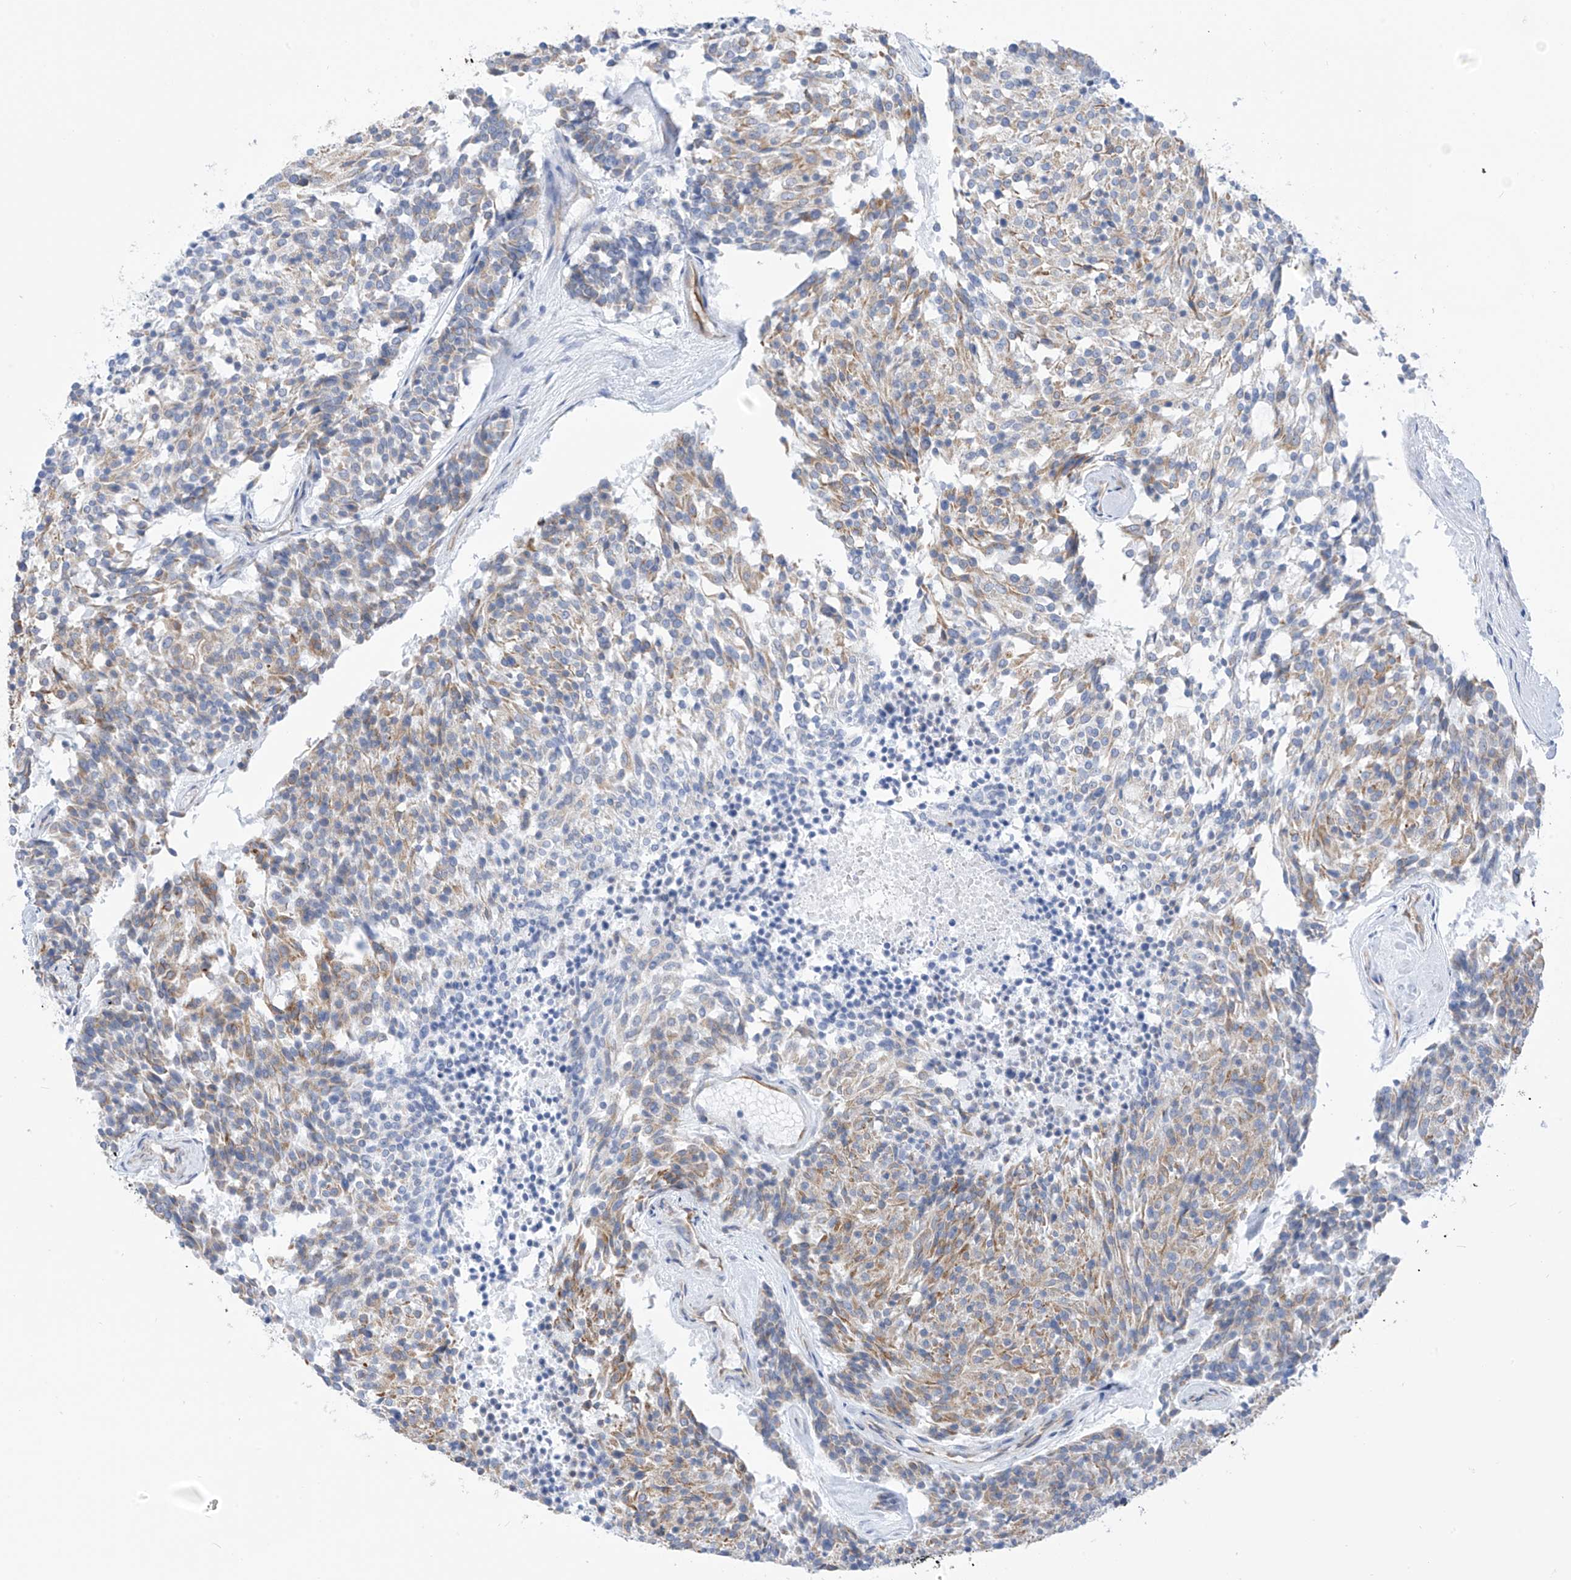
{"staining": {"intensity": "moderate", "quantity": "<25%", "location": "cytoplasmic/membranous"}, "tissue": "carcinoid", "cell_type": "Tumor cells", "image_type": "cancer", "snomed": [{"axis": "morphology", "description": "Carcinoid, malignant, NOS"}, {"axis": "topography", "description": "Pancreas"}], "caption": "Moderate cytoplasmic/membranous staining is appreciated in approximately <25% of tumor cells in malignant carcinoid.", "gene": "RCN2", "patient": {"sex": "female", "age": 54}}